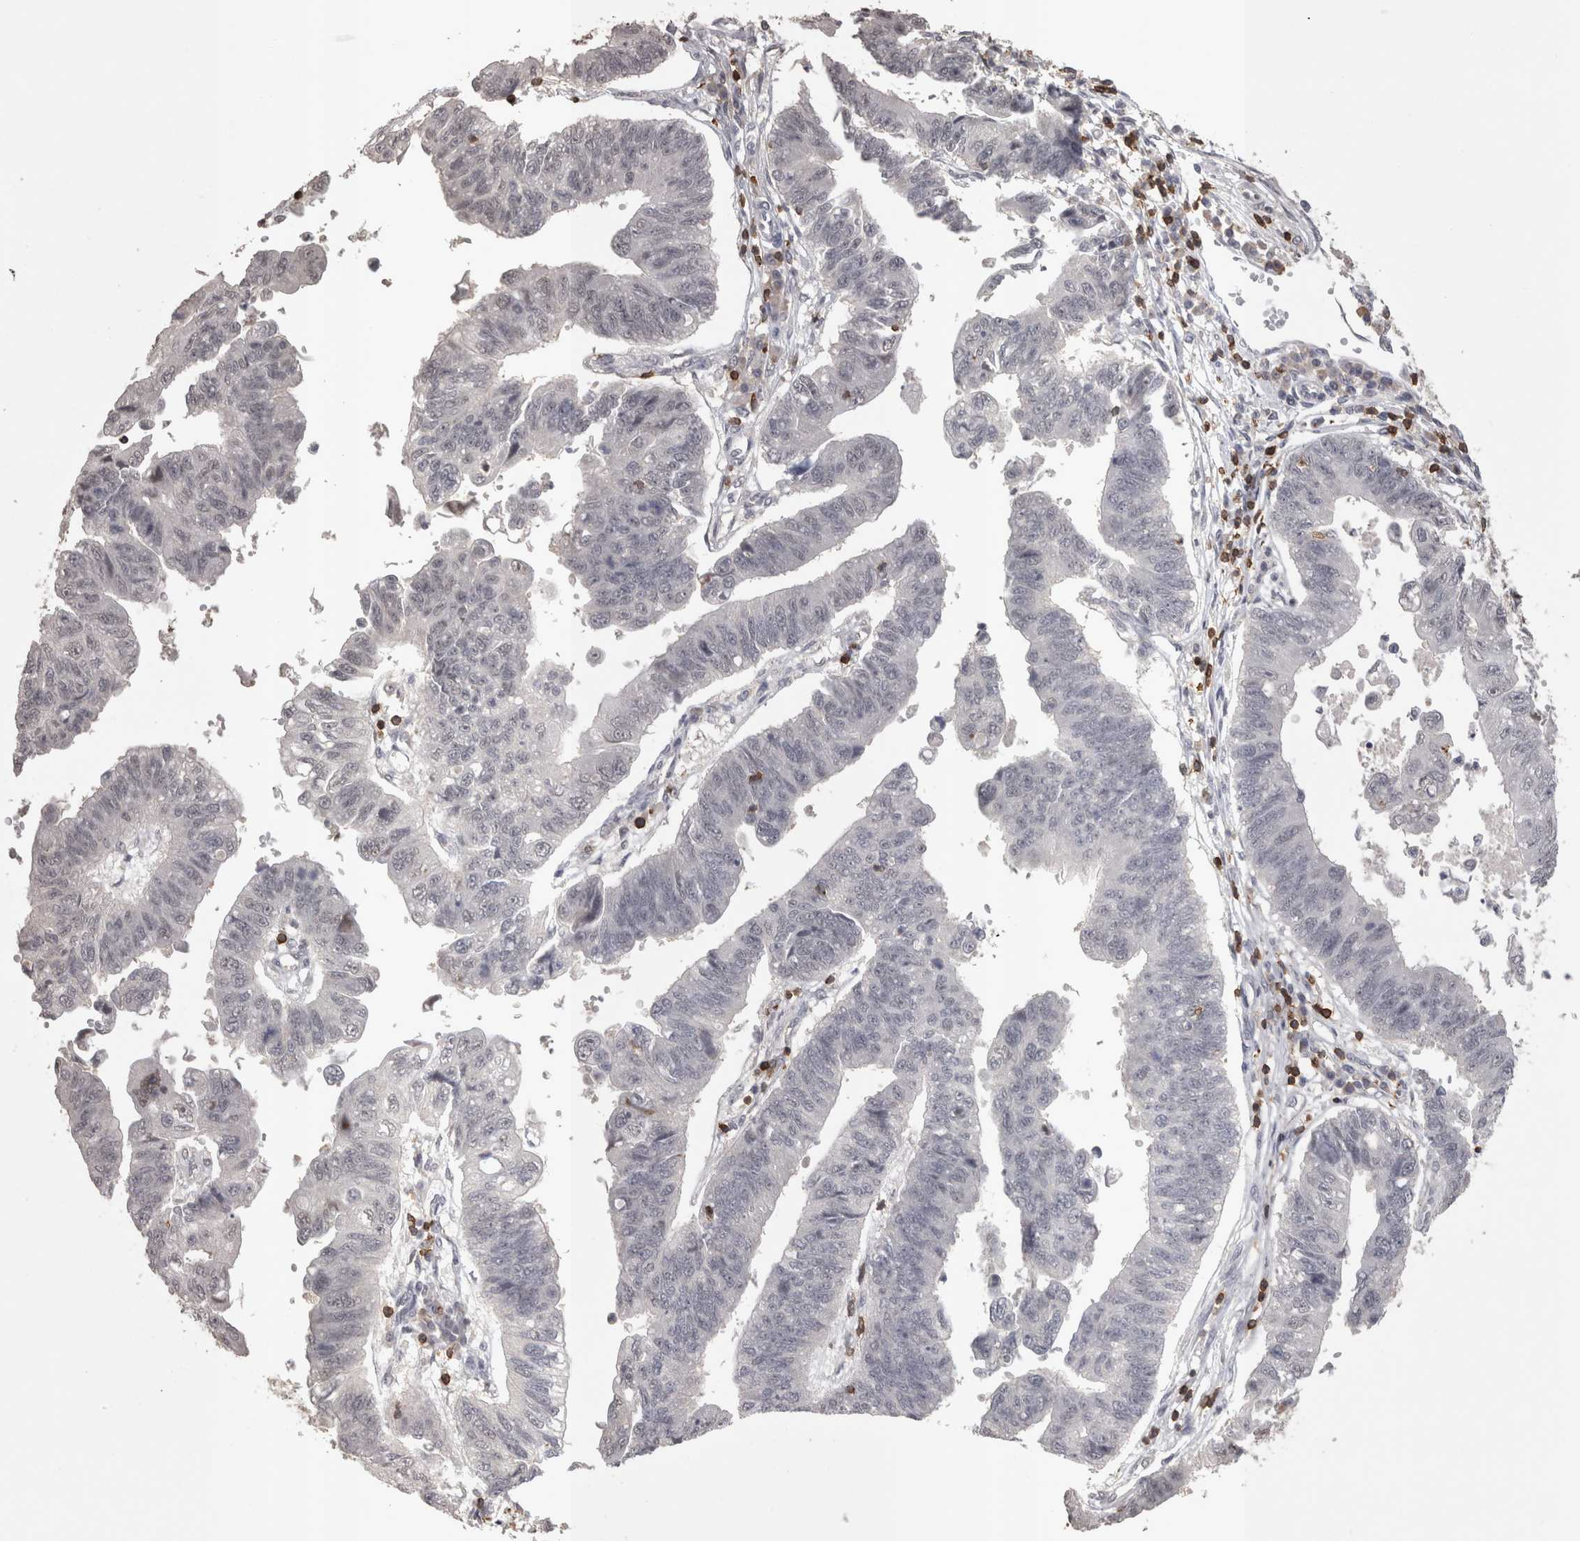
{"staining": {"intensity": "negative", "quantity": "none", "location": "none"}, "tissue": "stomach cancer", "cell_type": "Tumor cells", "image_type": "cancer", "snomed": [{"axis": "morphology", "description": "Adenocarcinoma, NOS"}, {"axis": "topography", "description": "Stomach"}], "caption": "High magnification brightfield microscopy of stomach cancer (adenocarcinoma) stained with DAB (brown) and counterstained with hematoxylin (blue): tumor cells show no significant staining.", "gene": "SKAP1", "patient": {"sex": "male", "age": 59}}